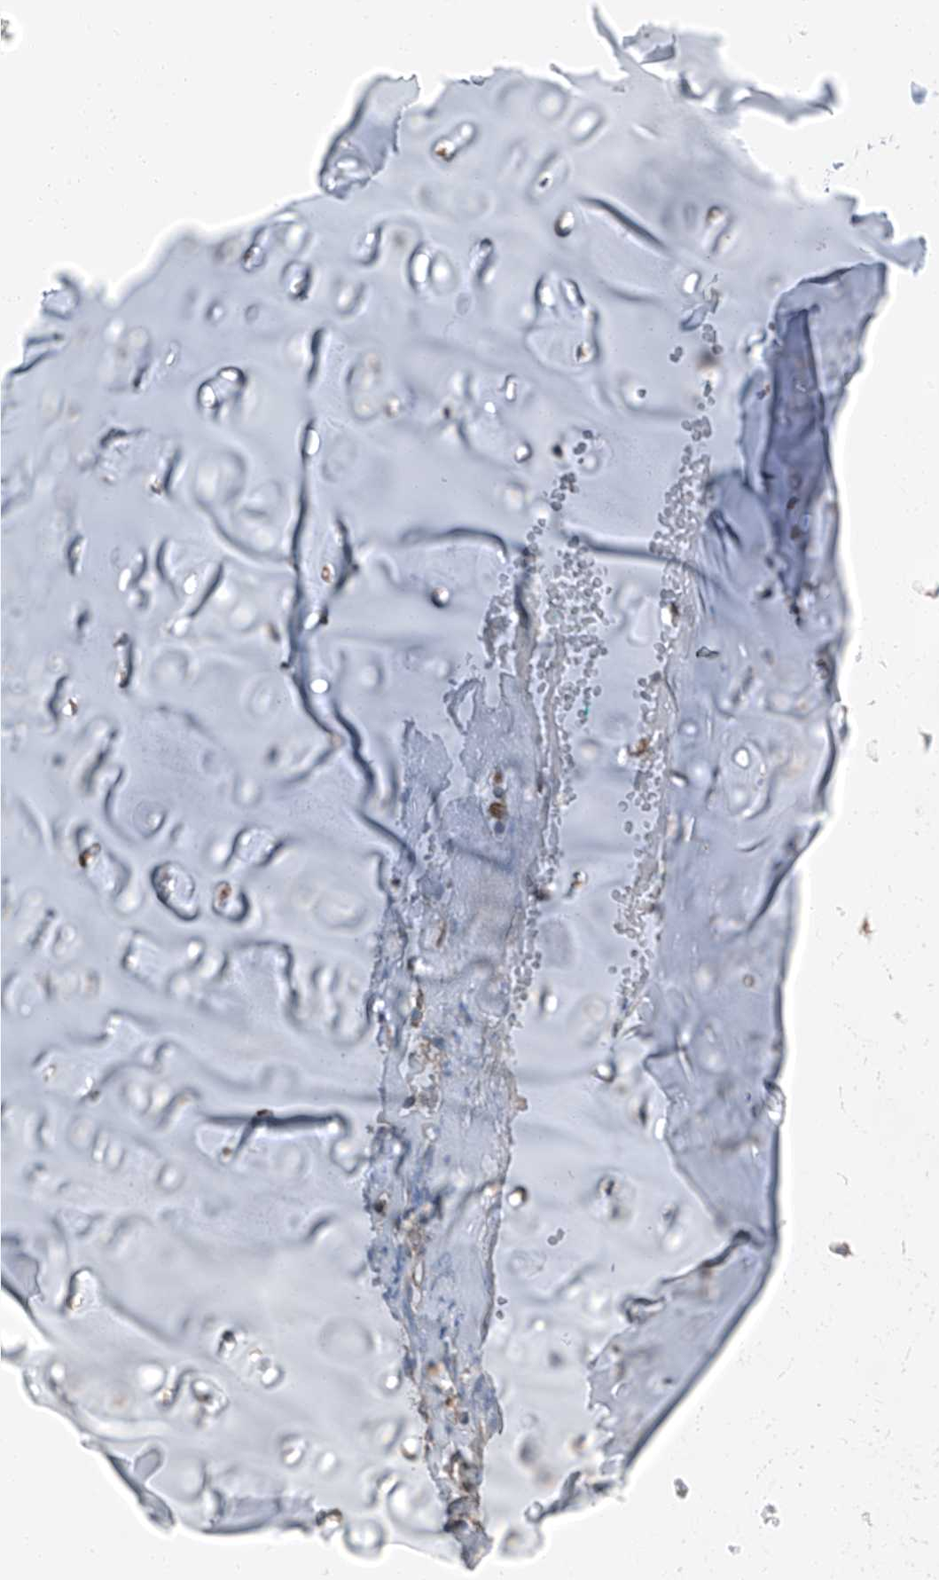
{"staining": {"intensity": "weak", "quantity": "<25%", "location": "cytoplasmic/membranous"}, "tissue": "adipose tissue", "cell_type": "Adipocytes", "image_type": "normal", "snomed": [{"axis": "morphology", "description": "Normal tissue, NOS"}, {"axis": "morphology", "description": "Basal cell carcinoma"}, {"axis": "topography", "description": "Cartilage tissue"}, {"axis": "topography", "description": "Nasopharynx"}, {"axis": "topography", "description": "Oral tissue"}], "caption": "This is an IHC micrograph of unremarkable adipose tissue. There is no positivity in adipocytes.", "gene": "ZC3H15", "patient": {"sex": "female", "age": 77}}